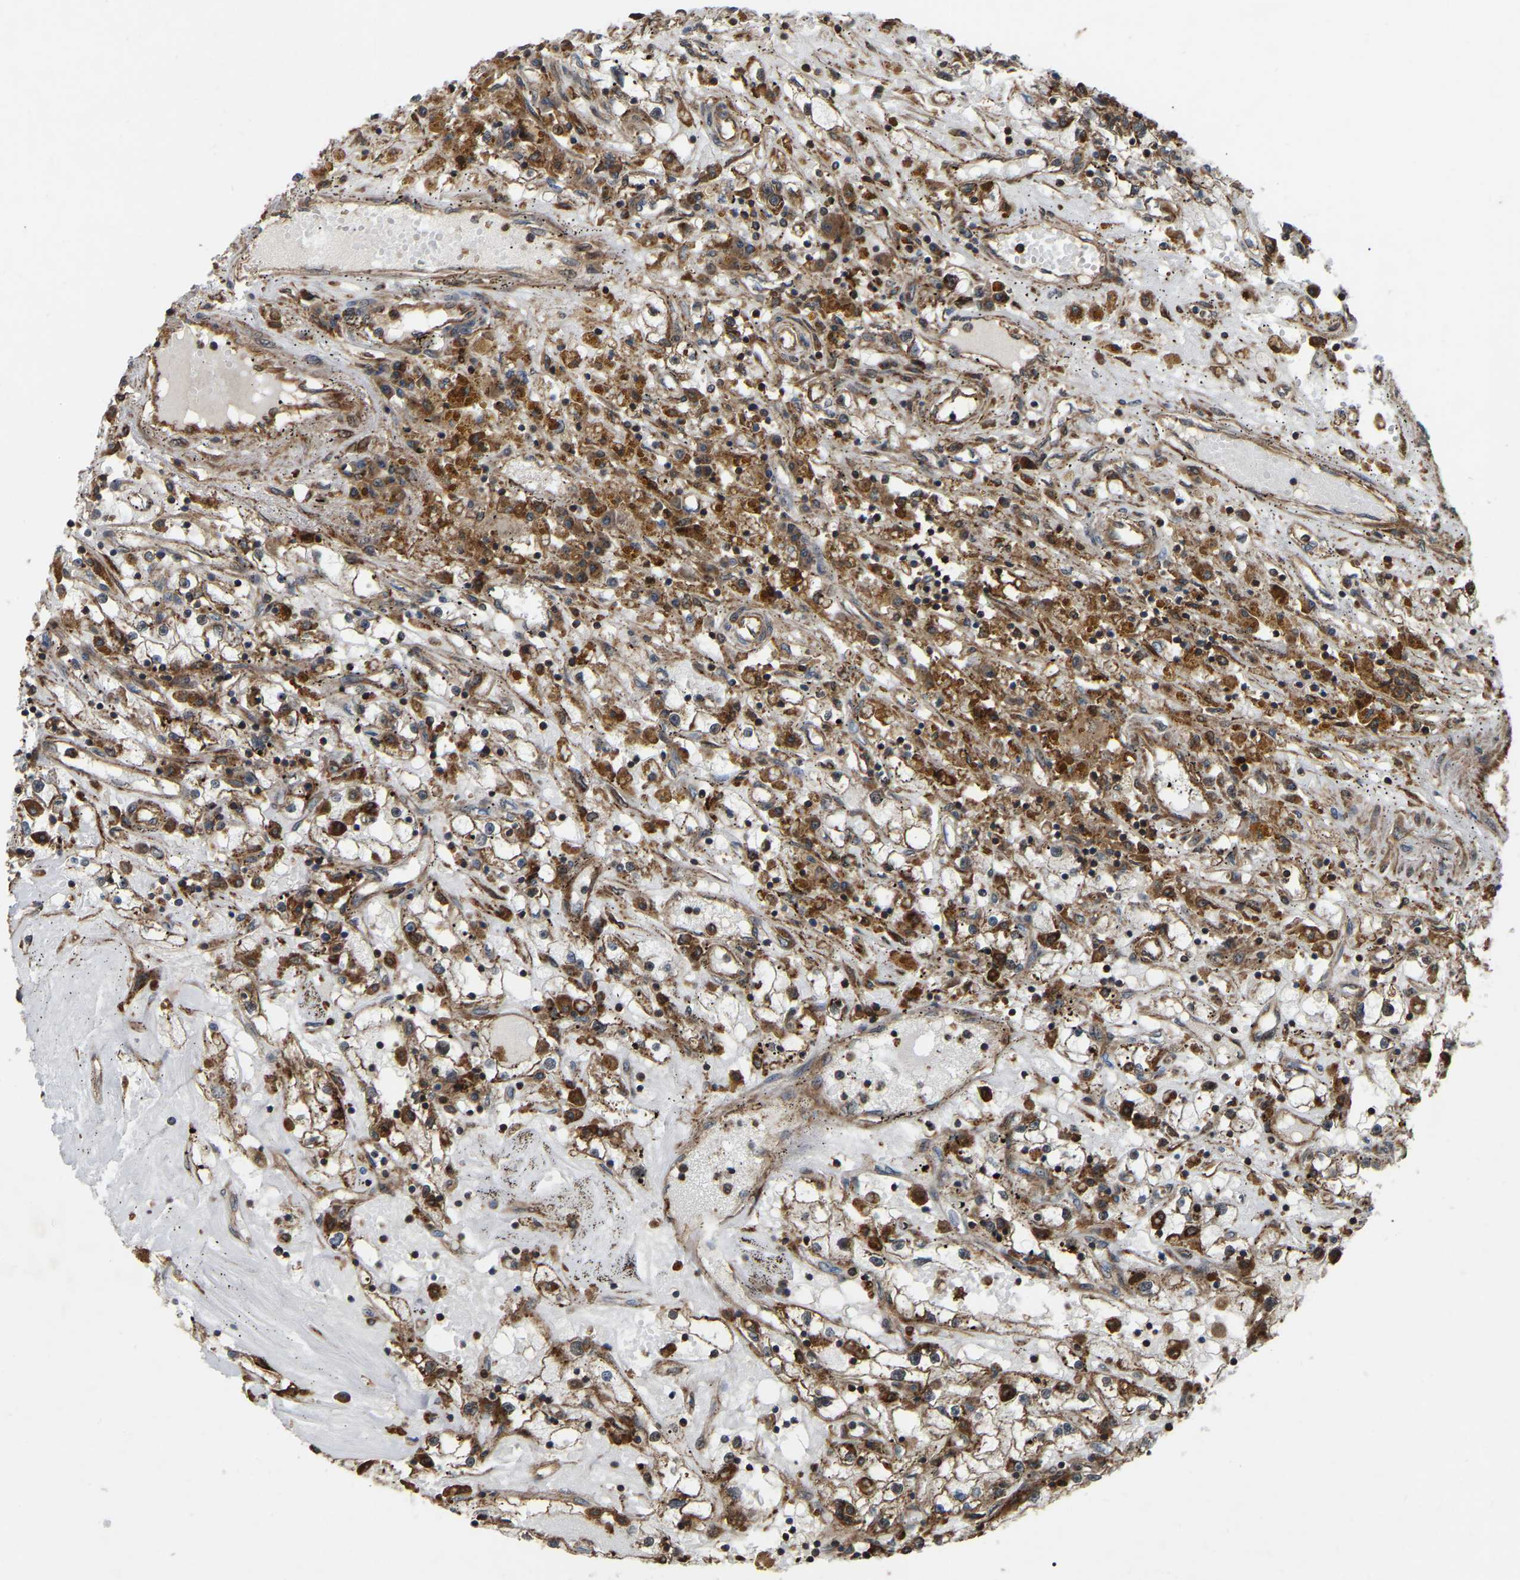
{"staining": {"intensity": "moderate", "quantity": ">75%", "location": "cytoplasmic/membranous"}, "tissue": "renal cancer", "cell_type": "Tumor cells", "image_type": "cancer", "snomed": [{"axis": "morphology", "description": "Adenocarcinoma, NOS"}, {"axis": "topography", "description": "Kidney"}], "caption": "The micrograph shows a brown stain indicating the presence of a protein in the cytoplasmic/membranous of tumor cells in renal cancer.", "gene": "SAMD9L", "patient": {"sex": "male", "age": 56}}